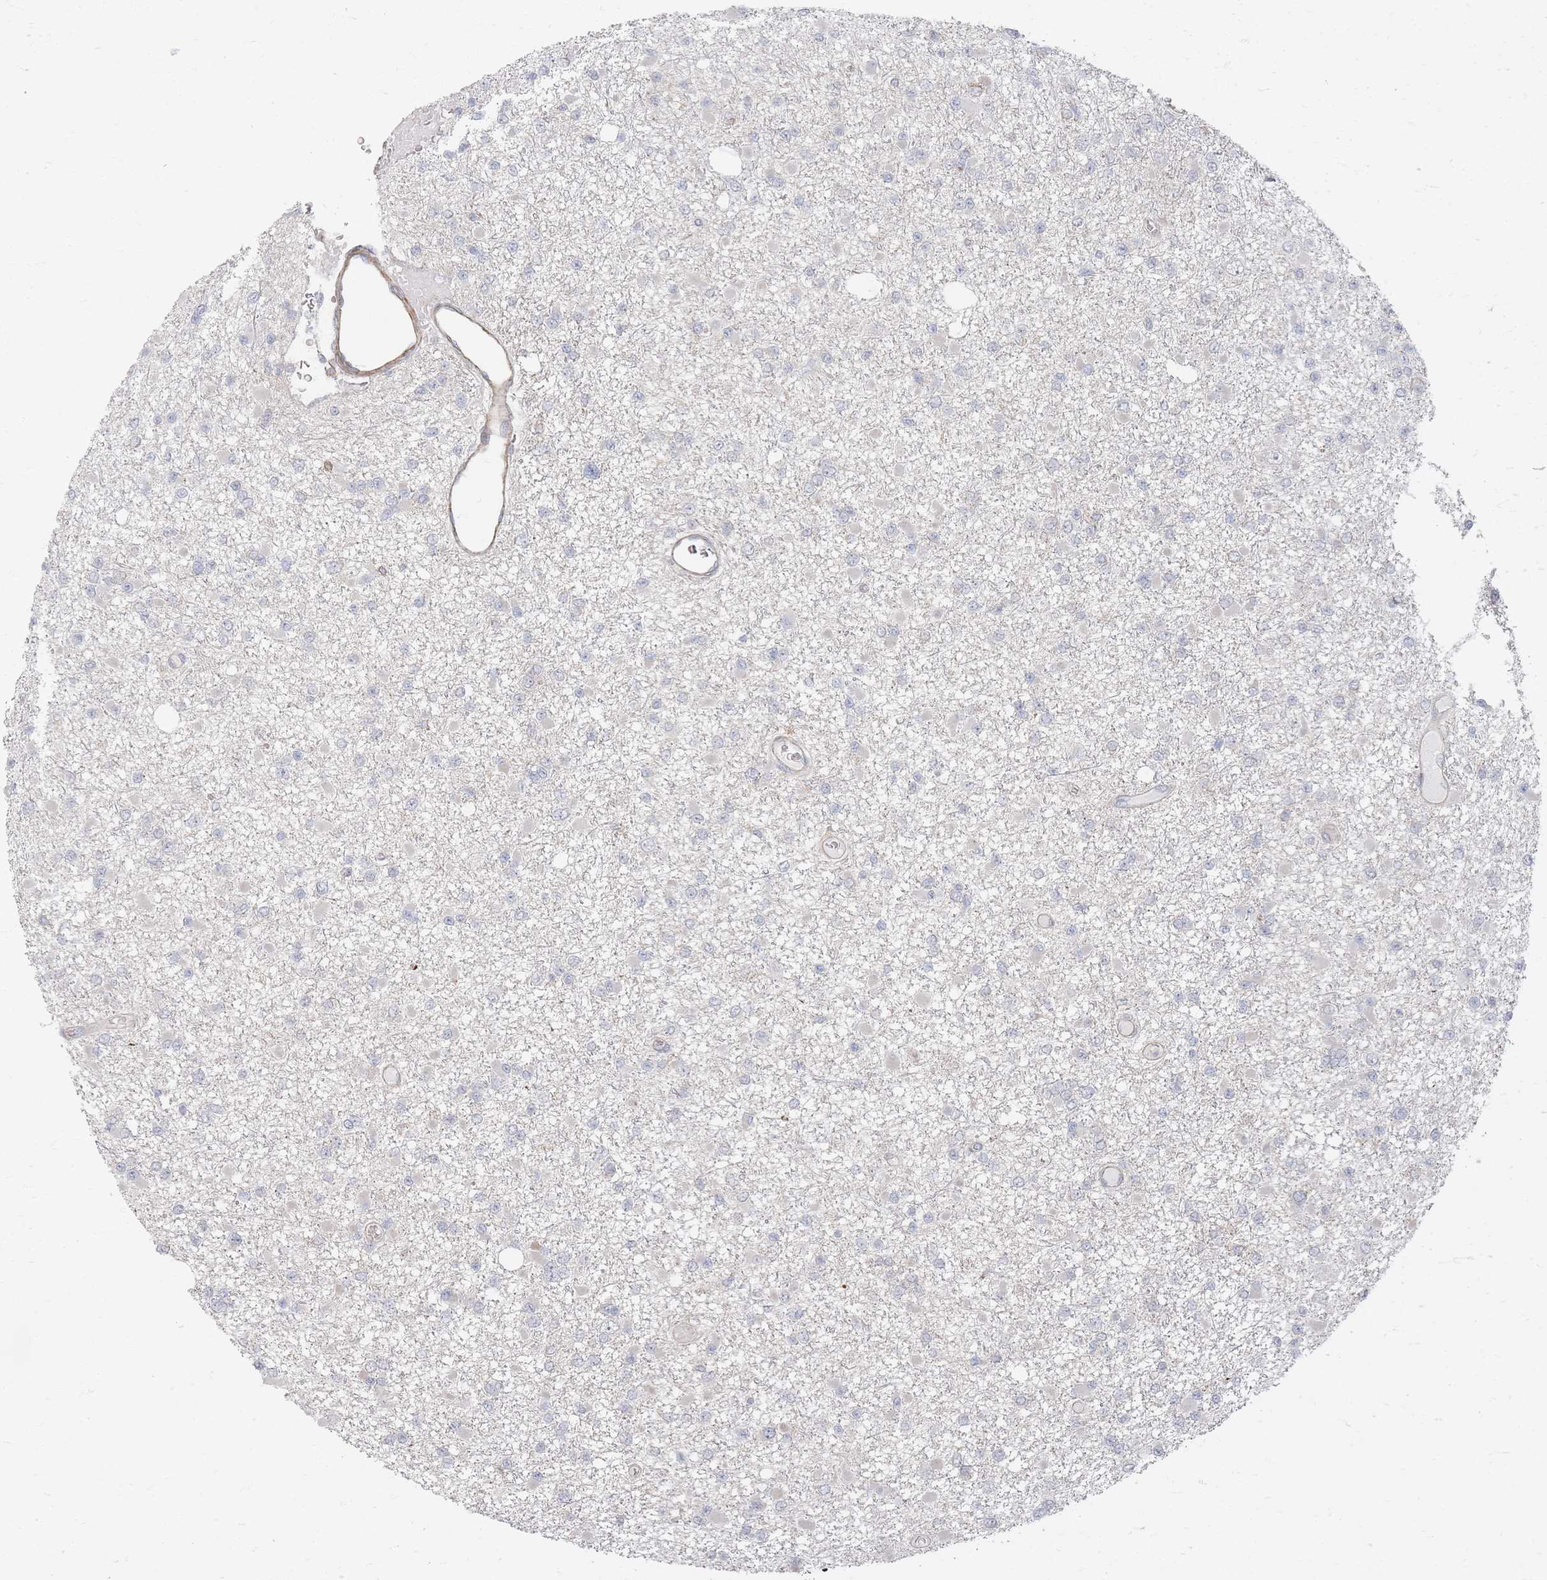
{"staining": {"intensity": "negative", "quantity": "none", "location": "none"}, "tissue": "glioma", "cell_type": "Tumor cells", "image_type": "cancer", "snomed": [{"axis": "morphology", "description": "Glioma, malignant, Low grade"}, {"axis": "topography", "description": "Brain"}], "caption": "There is no significant staining in tumor cells of malignant glioma (low-grade).", "gene": "ZNF852", "patient": {"sex": "female", "age": 22}}